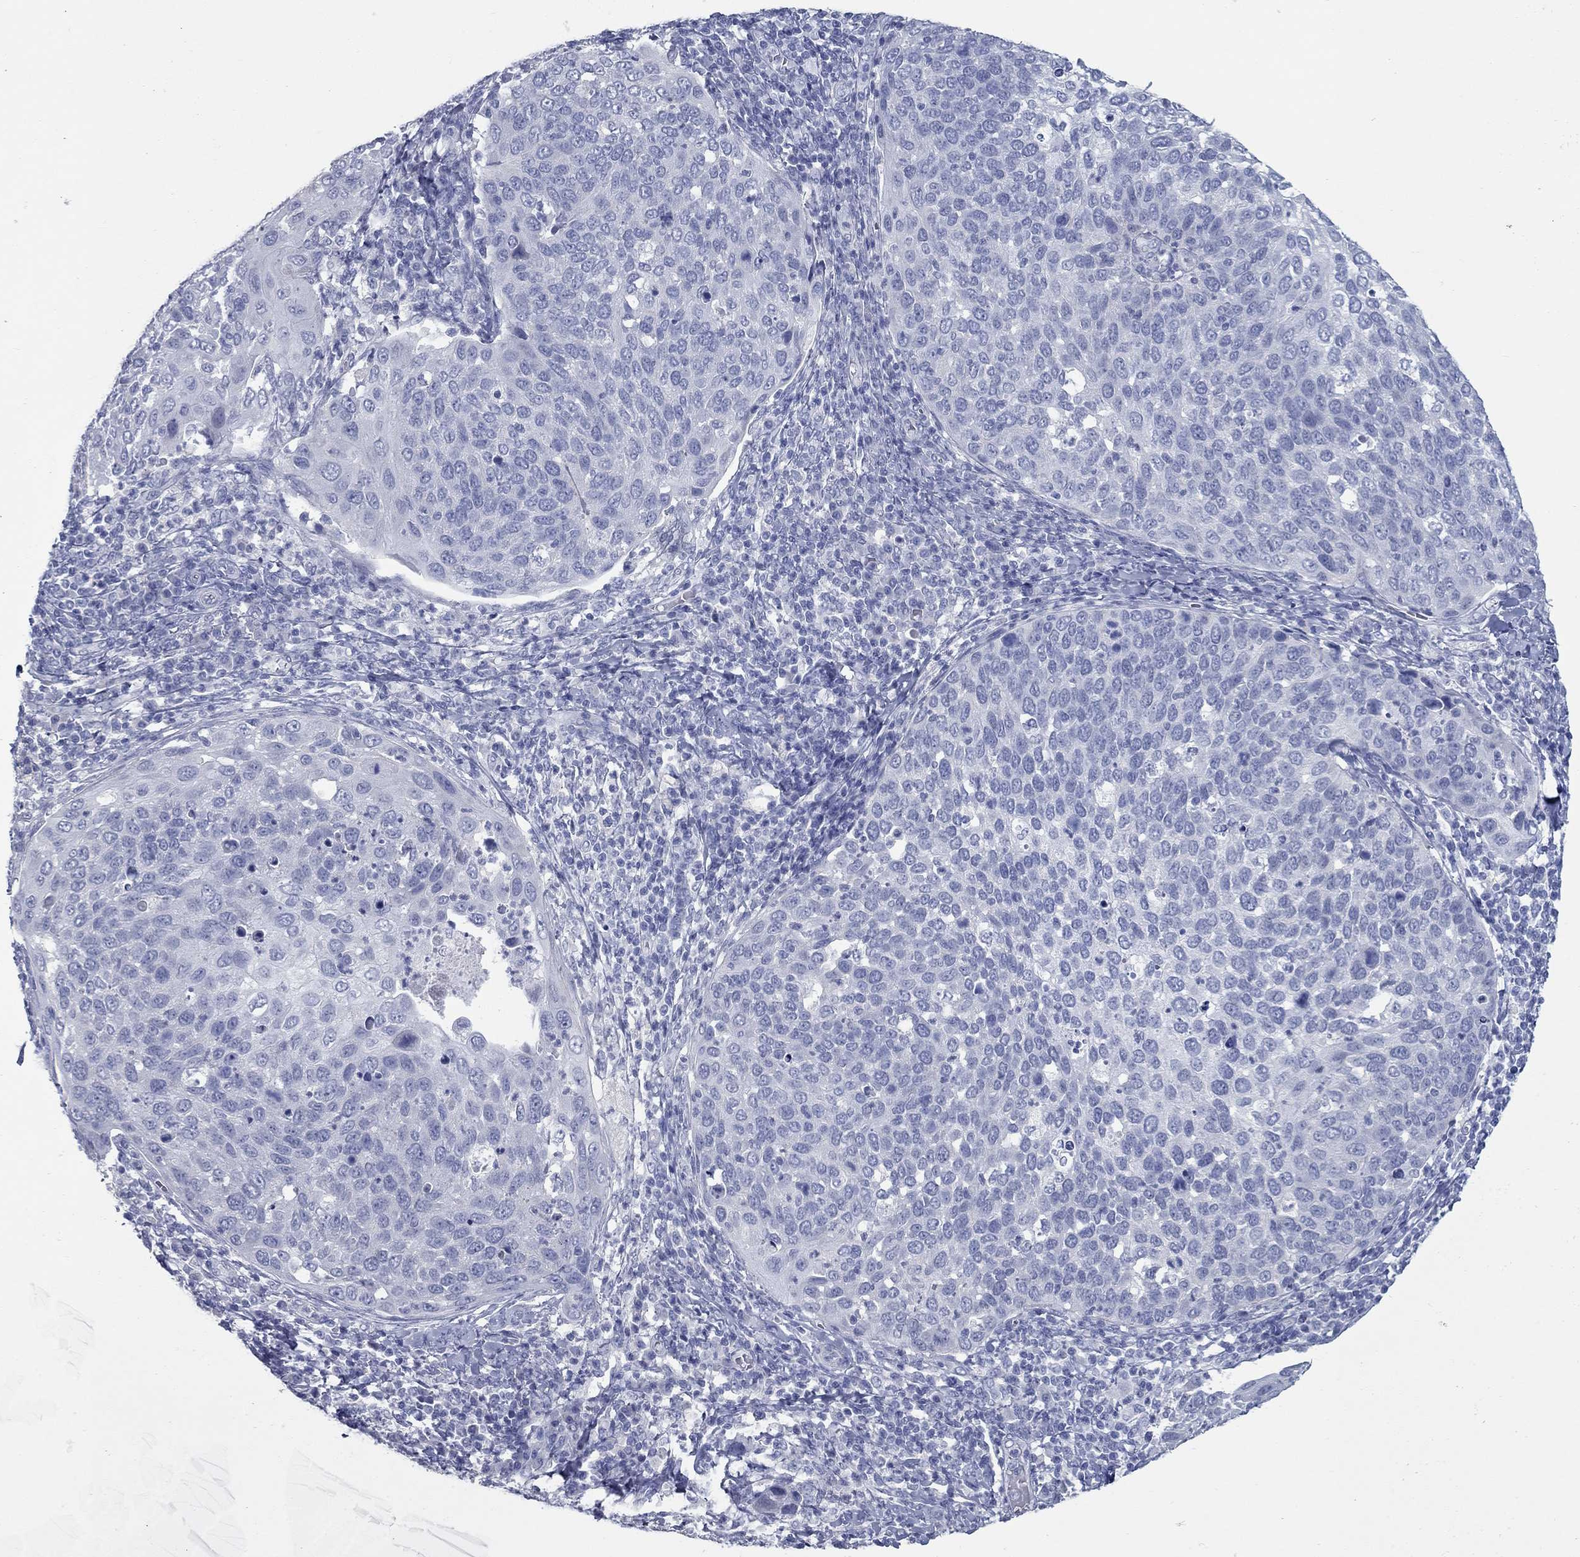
{"staining": {"intensity": "negative", "quantity": "none", "location": "none"}, "tissue": "cervical cancer", "cell_type": "Tumor cells", "image_type": "cancer", "snomed": [{"axis": "morphology", "description": "Squamous cell carcinoma, NOS"}, {"axis": "topography", "description": "Cervix"}], "caption": "Immunohistochemical staining of human cervical cancer reveals no significant positivity in tumor cells. (DAB (3,3'-diaminobenzidine) immunohistochemistry (IHC) with hematoxylin counter stain).", "gene": "KIRREL2", "patient": {"sex": "female", "age": 54}}